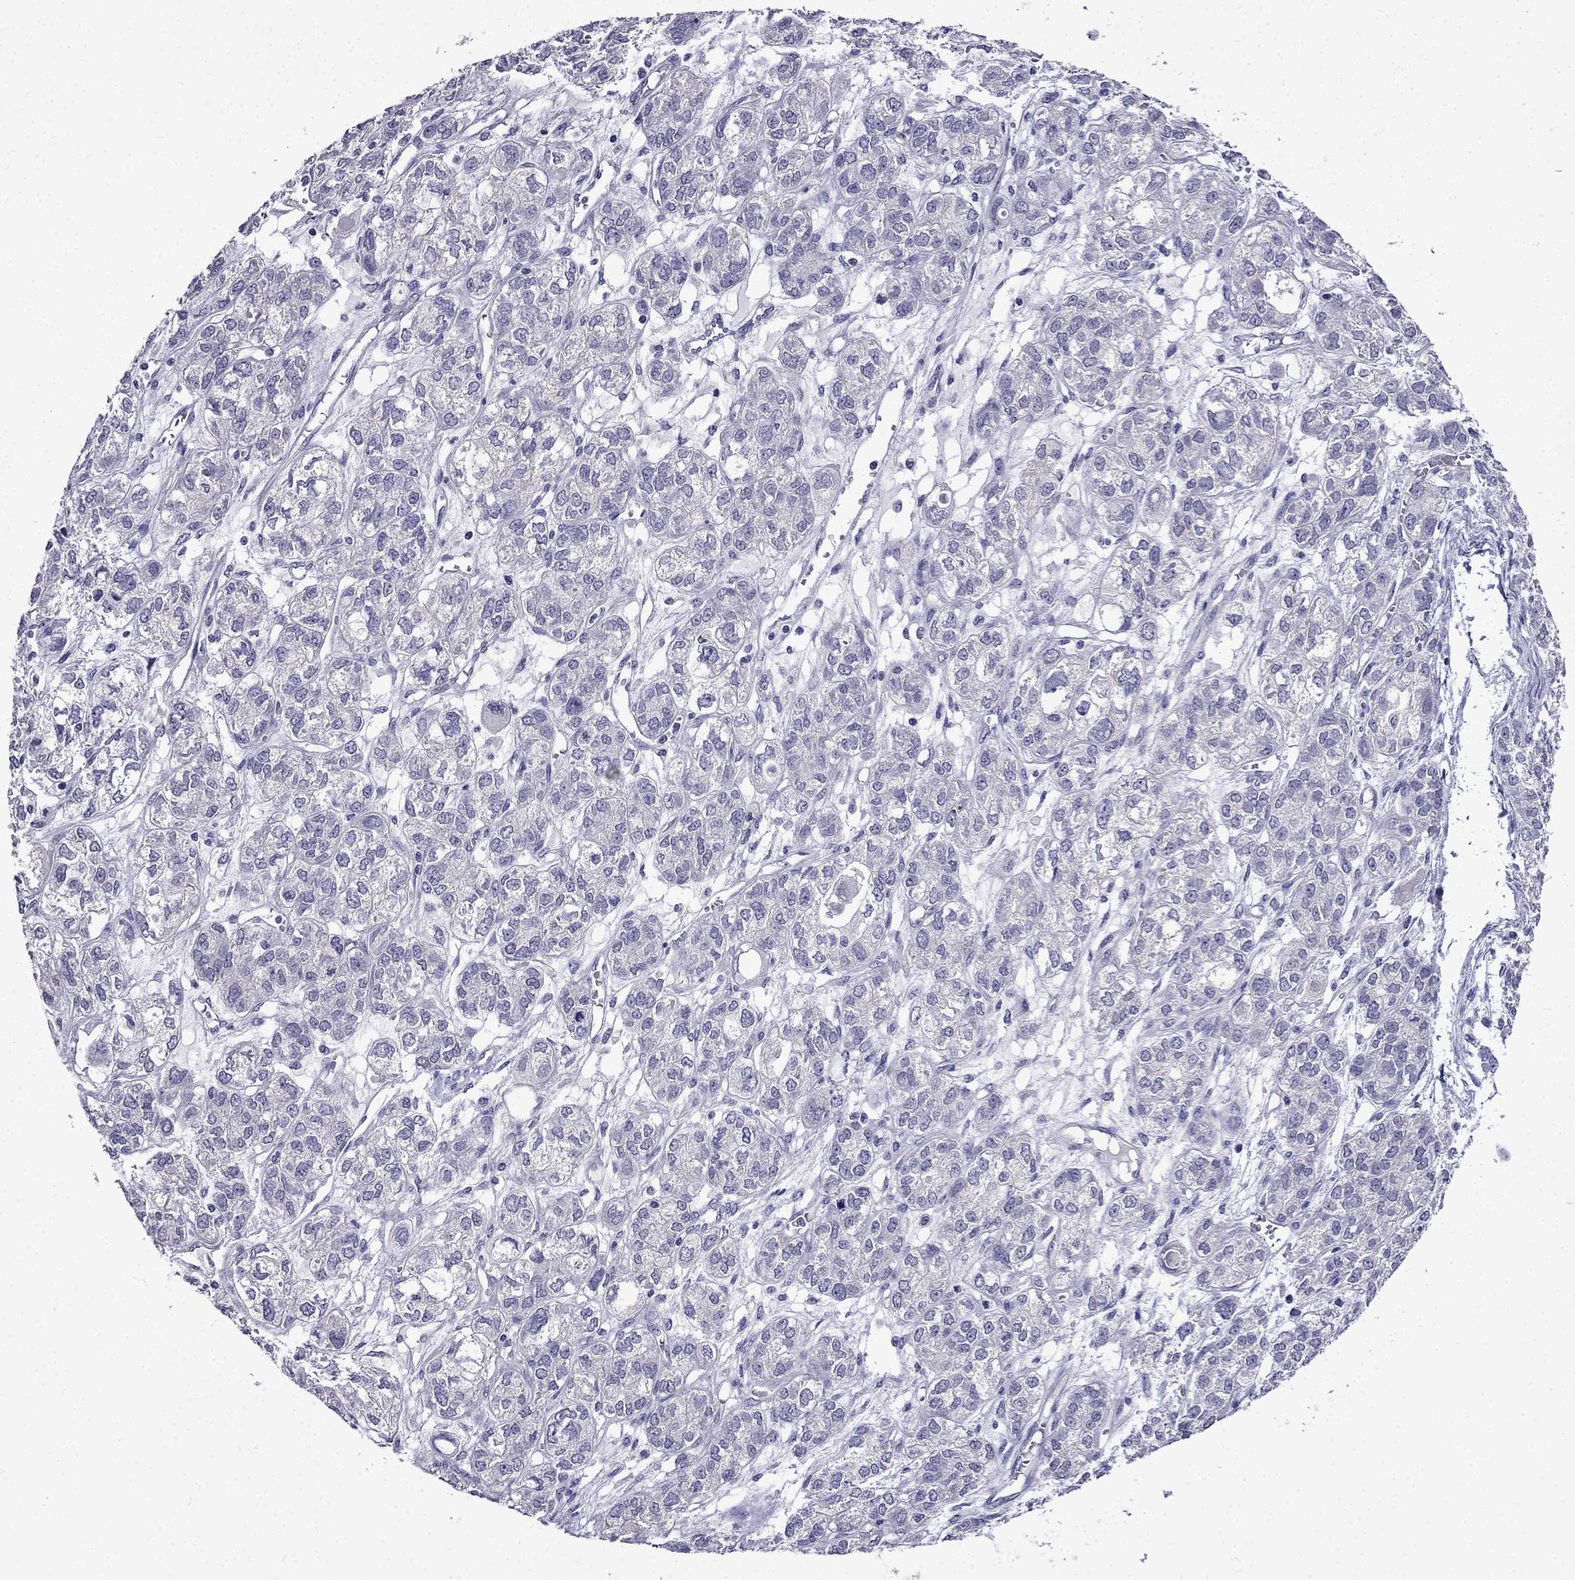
{"staining": {"intensity": "negative", "quantity": "none", "location": "none"}, "tissue": "ovarian cancer", "cell_type": "Tumor cells", "image_type": "cancer", "snomed": [{"axis": "morphology", "description": "Carcinoma, endometroid"}, {"axis": "topography", "description": "Ovary"}], "caption": "An immunohistochemistry micrograph of ovarian cancer is shown. There is no staining in tumor cells of ovarian cancer.", "gene": "DNAH17", "patient": {"sex": "female", "age": 64}}